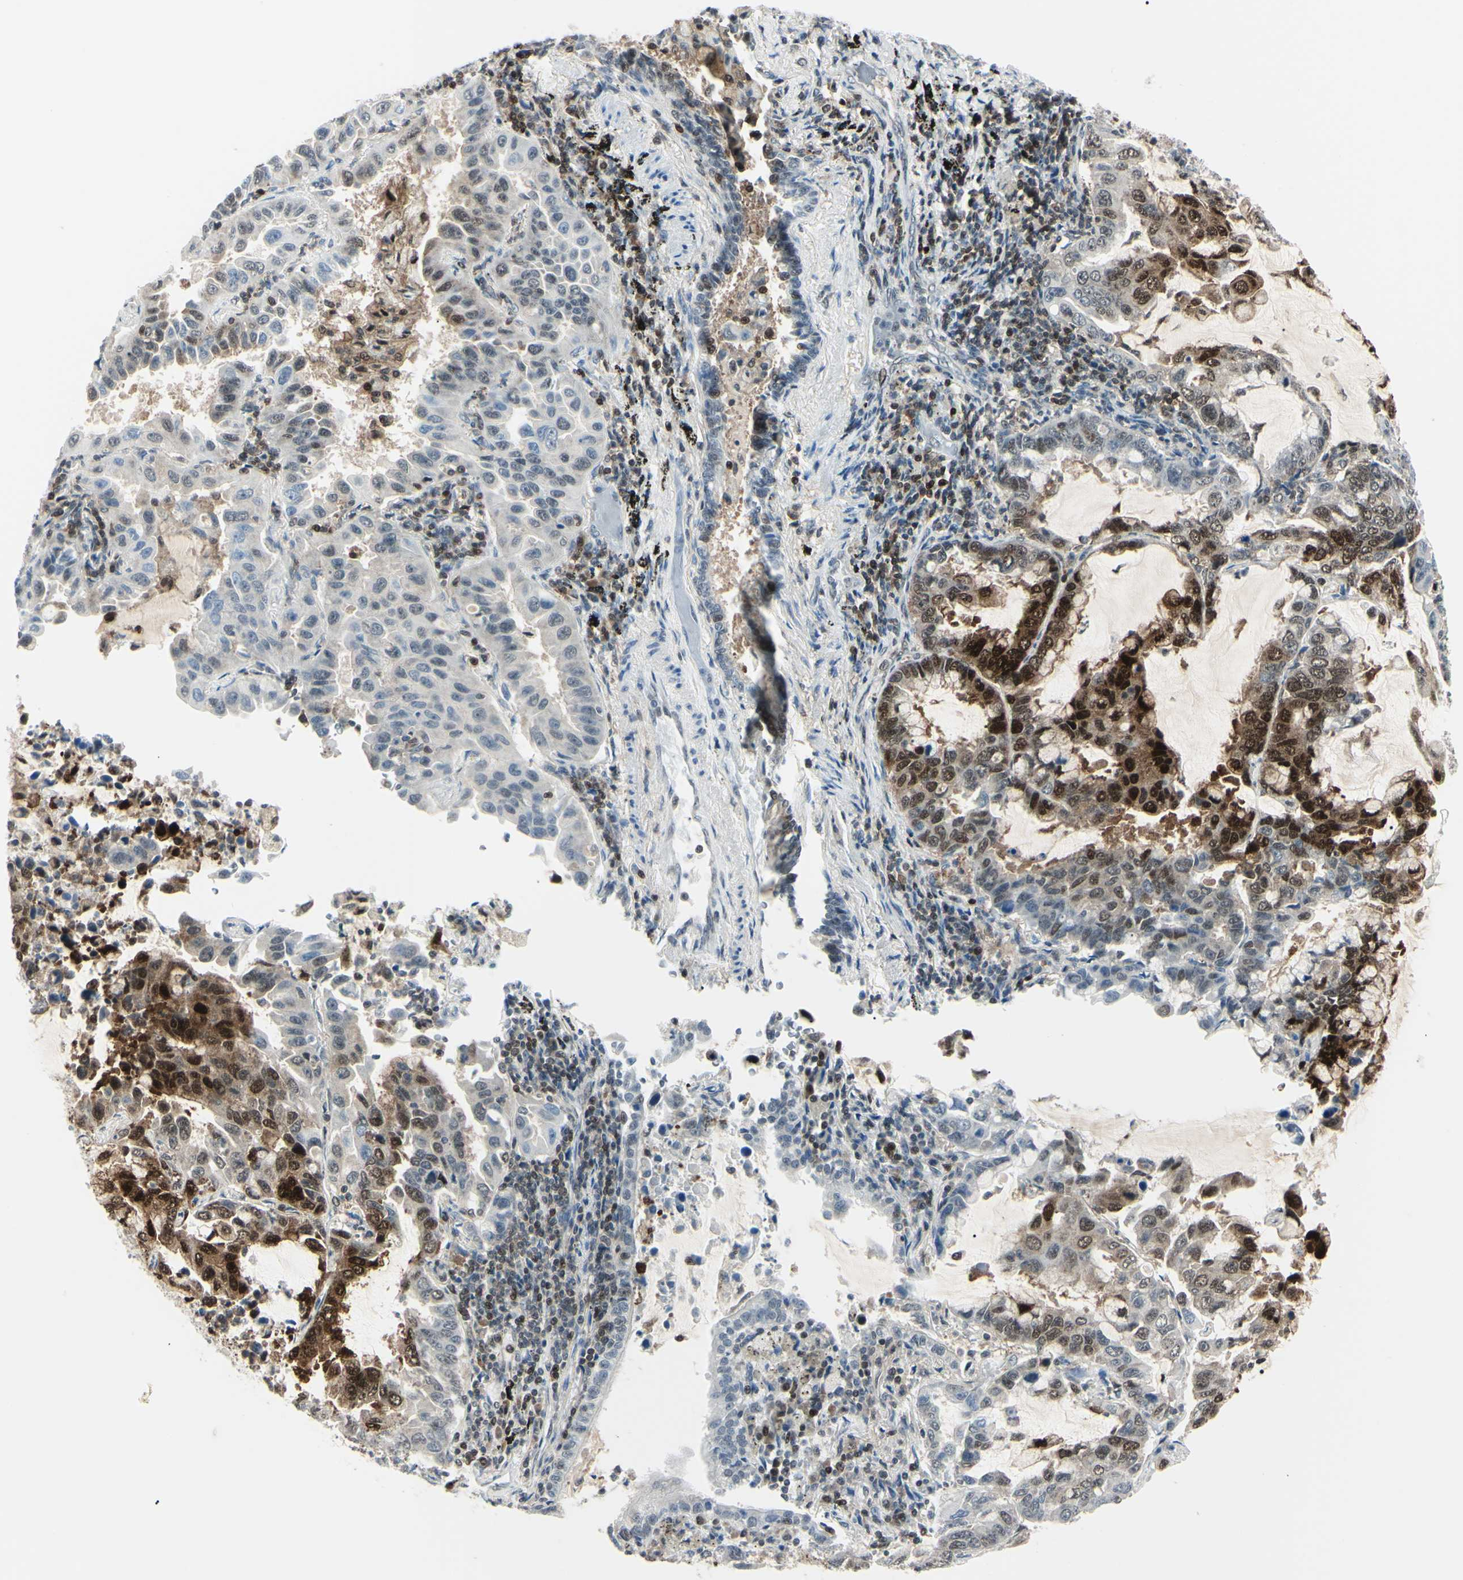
{"staining": {"intensity": "strong", "quantity": "25%-75%", "location": "cytoplasmic/membranous,nuclear"}, "tissue": "lung cancer", "cell_type": "Tumor cells", "image_type": "cancer", "snomed": [{"axis": "morphology", "description": "Adenocarcinoma, NOS"}, {"axis": "topography", "description": "Lung"}], "caption": "Immunohistochemistry (IHC) of adenocarcinoma (lung) exhibits high levels of strong cytoplasmic/membranous and nuclear positivity in about 25%-75% of tumor cells.", "gene": "PGK1", "patient": {"sex": "male", "age": 64}}